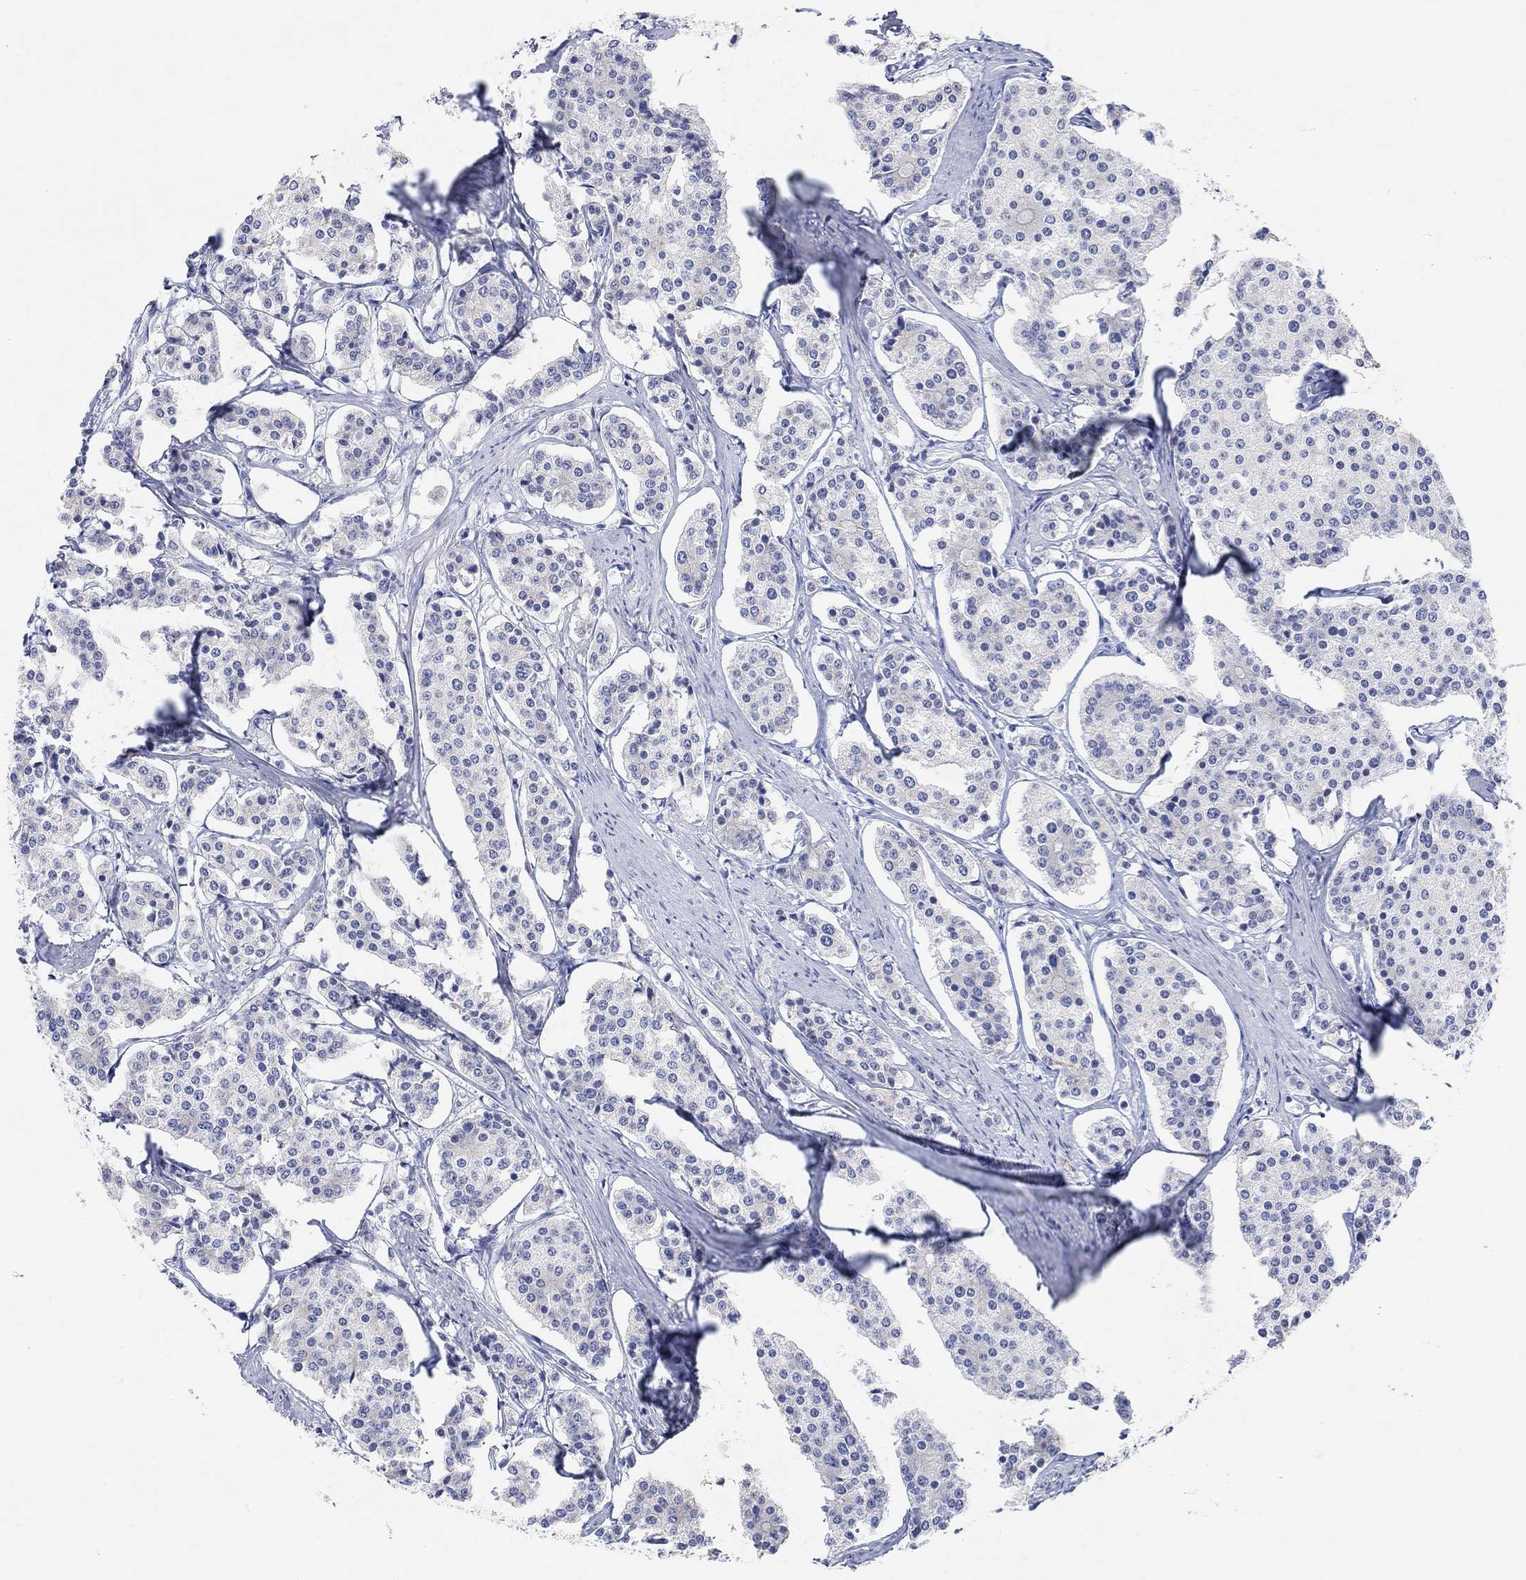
{"staining": {"intensity": "negative", "quantity": "none", "location": "none"}, "tissue": "carcinoid", "cell_type": "Tumor cells", "image_type": "cancer", "snomed": [{"axis": "morphology", "description": "Carcinoid, malignant, NOS"}, {"axis": "topography", "description": "Small intestine"}], "caption": "Immunohistochemical staining of malignant carcinoid exhibits no significant staining in tumor cells.", "gene": "TYR", "patient": {"sex": "female", "age": 65}}